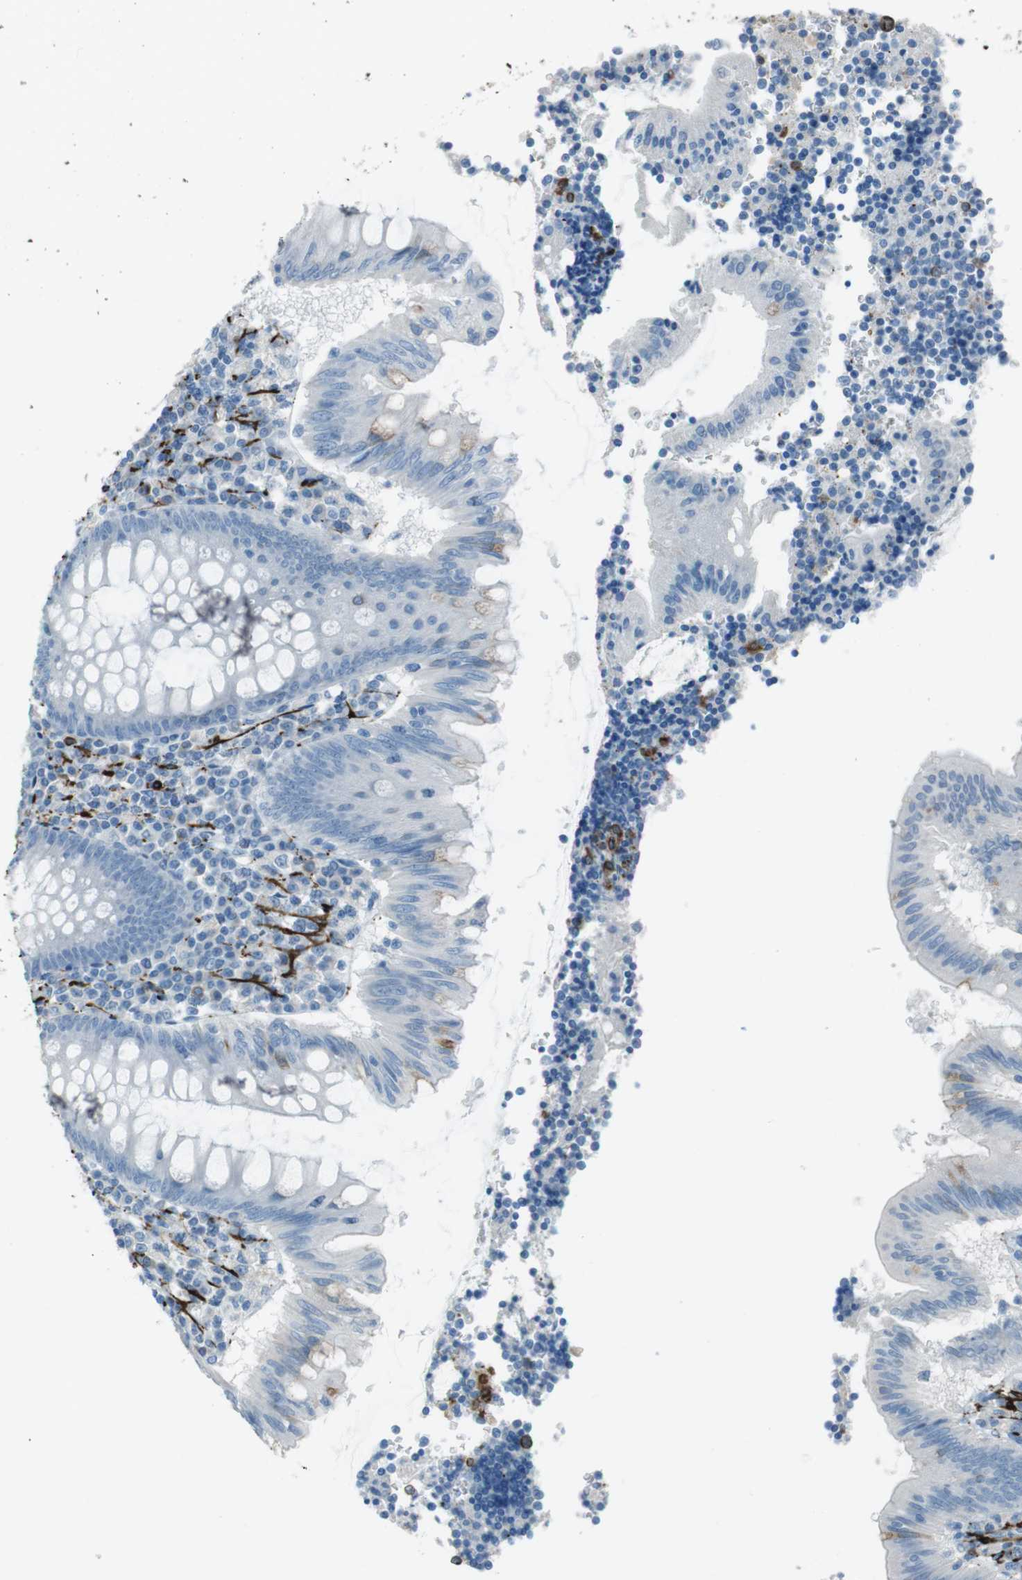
{"staining": {"intensity": "negative", "quantity": "none", "location": "none"}, "tissue": "appendix", "cell_type": "Glandular cells", "image_type": "normal", "snomed": [{"axis": "morphology", "description": "Normal tissue, NOS"}, {"axis": "morphology", "description": "Inflammation, NOS"}, {"axis": "topography", "description": "Appendix"}], "caption": "An immunohistochemistry image of unremarkable appendix is shown. There is no staining in glandular cells of appendix. Nuclei are stained in blue.", "gene": "TUBB2A", "patient": {"sex": "male", "age": 46}}